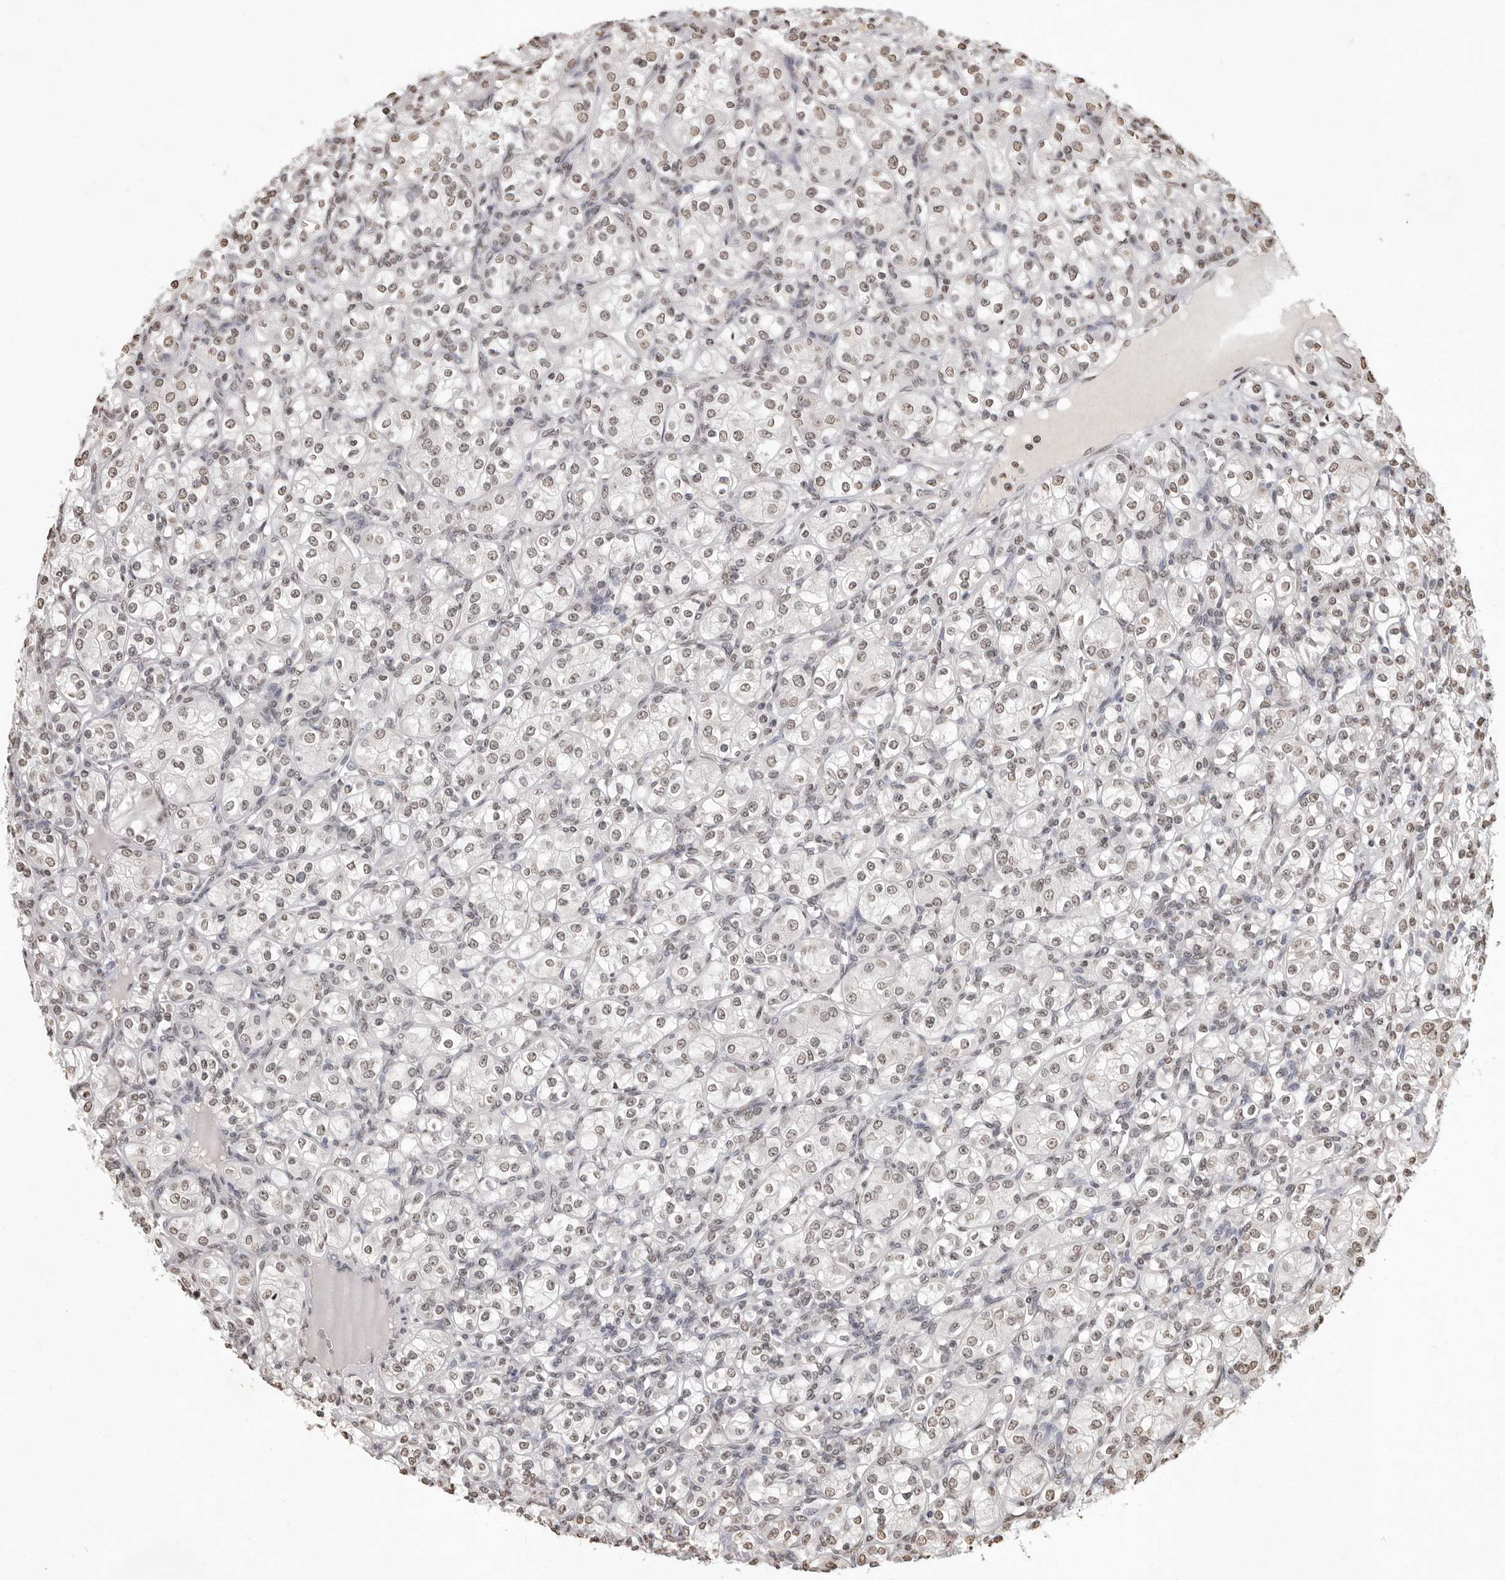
{"staining": {"intensity": "weak", "quantity": "<25%", "location": "nuclear"}, "tissue": "renal cancer", "cell_type": "Tumor cells", "image_type": "cancer", "snomed": [{"axis": "morphology", "description": "Adenocarcinoma, NOS"}, {"axis": "topography", "description": "Kidney"}], "caption": "Micrograph shows no protein expression in tumor cells of renal adenocarcinoma tissue.", "gene": "WDR45", "patient": {"sex": "male", "age": 77}}